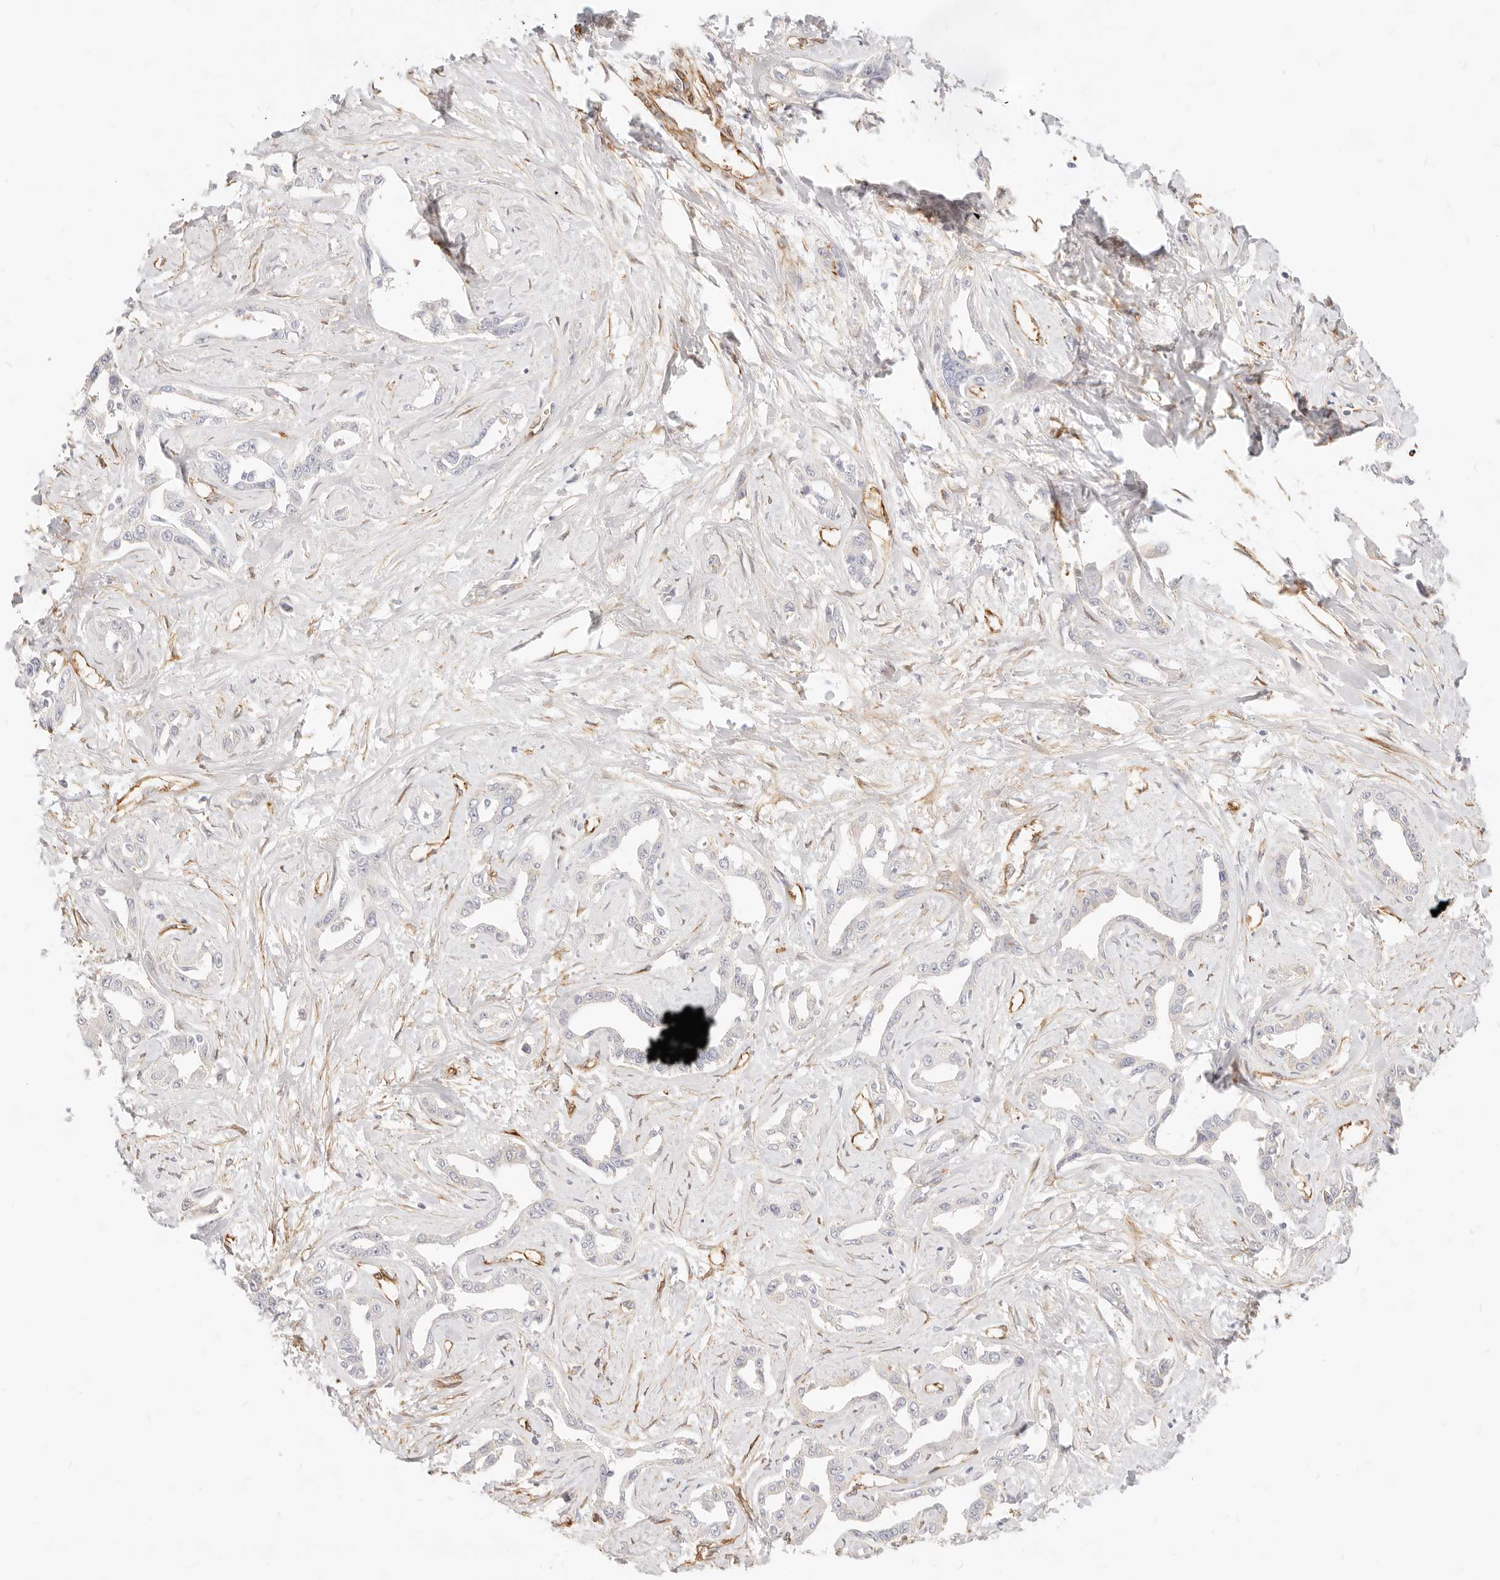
{"staining": {"intensity": "negative", "quantity": "none", "location": "none"}, "tissue": "liver cancer", "cell_type": "Tumor cells", "image_type": "cancer", "snomed": [{"axis": "morphology", "description": "Cholangiocarcinoma"}, {"axis": "topography", "description": "Liver"}], "caption": "DAB (3,3'-diaminobenzidine) immunohistochemical staining of liver cancer shows no significant positivity in tumor cells.", "gene": "NUS1", "patient": {"sex": "male", "age": 59}}